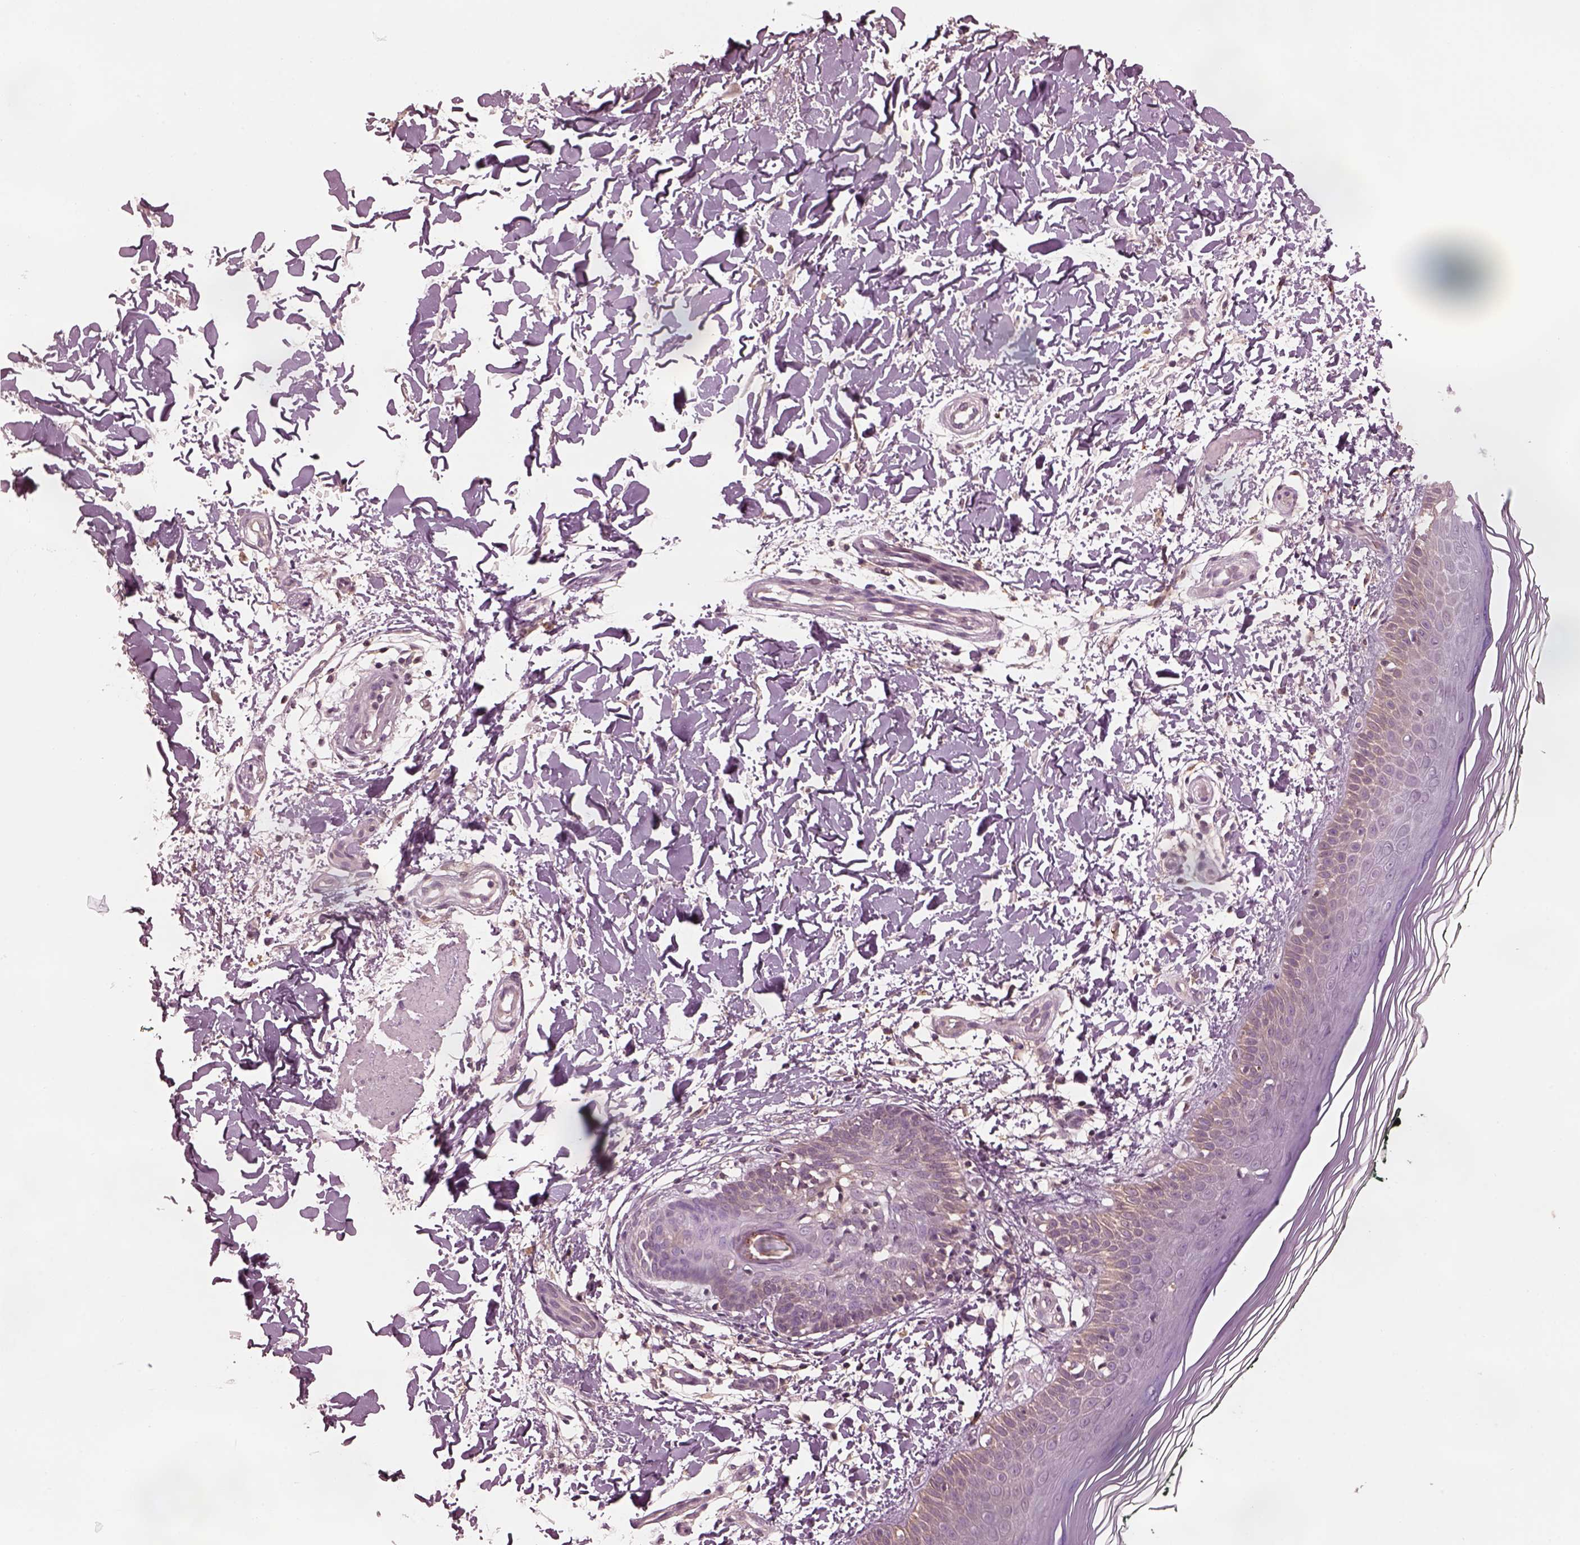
{"staining": {"intensity": "negative", "quantity": "none", "location": "none"}, "tissue": "skin", "cell_type": "Fibroblasts", "image_type": "normal", "snomed": [{"axis": "morphology", "description": "Normal tissue, NOS"}, {"axis": "topography", "description": "Skin"}], "caption": "IHC of unremarkable human skin reveals no expression in fibroblasts.", "gene": "SRI", "patient": {"sex": "female", "age": 62}}